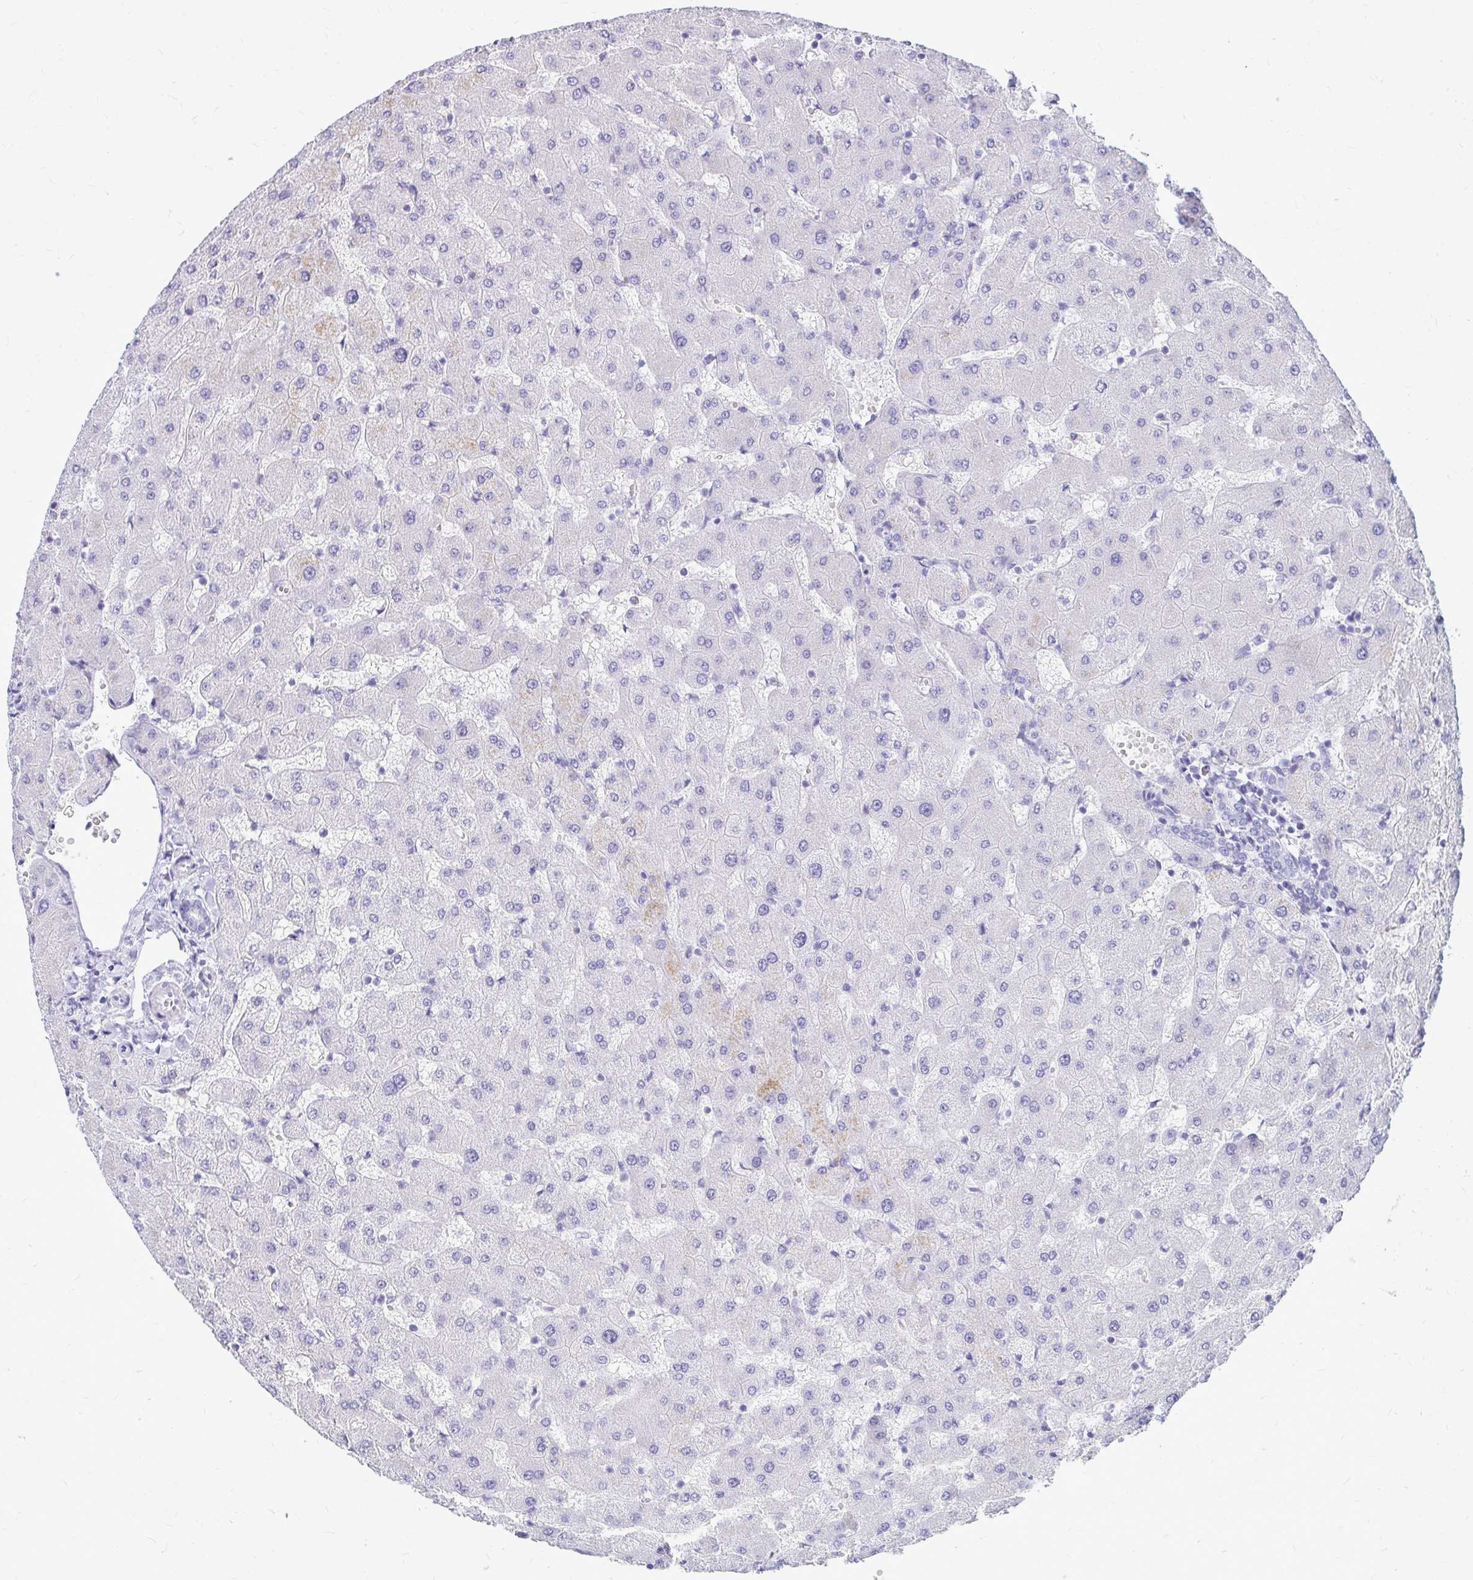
{"staining": {"intensity": "negative", "quantity": "none", "location": "none"}, "tissue": "liver", "cell_type": "Cholangiocytes", "image_type": "normal", "snomed": [{"axis": "morphology", "description": "Normal tissue, NOS"}, {"axis": "topography", "description": "Liver"}], "caption": "A micrograph of liver stained for a protein exhibits no brown staining in cholangiocytes.", "gene": "NANOGNB", "patient": {"sex": "female", "age": 63}}